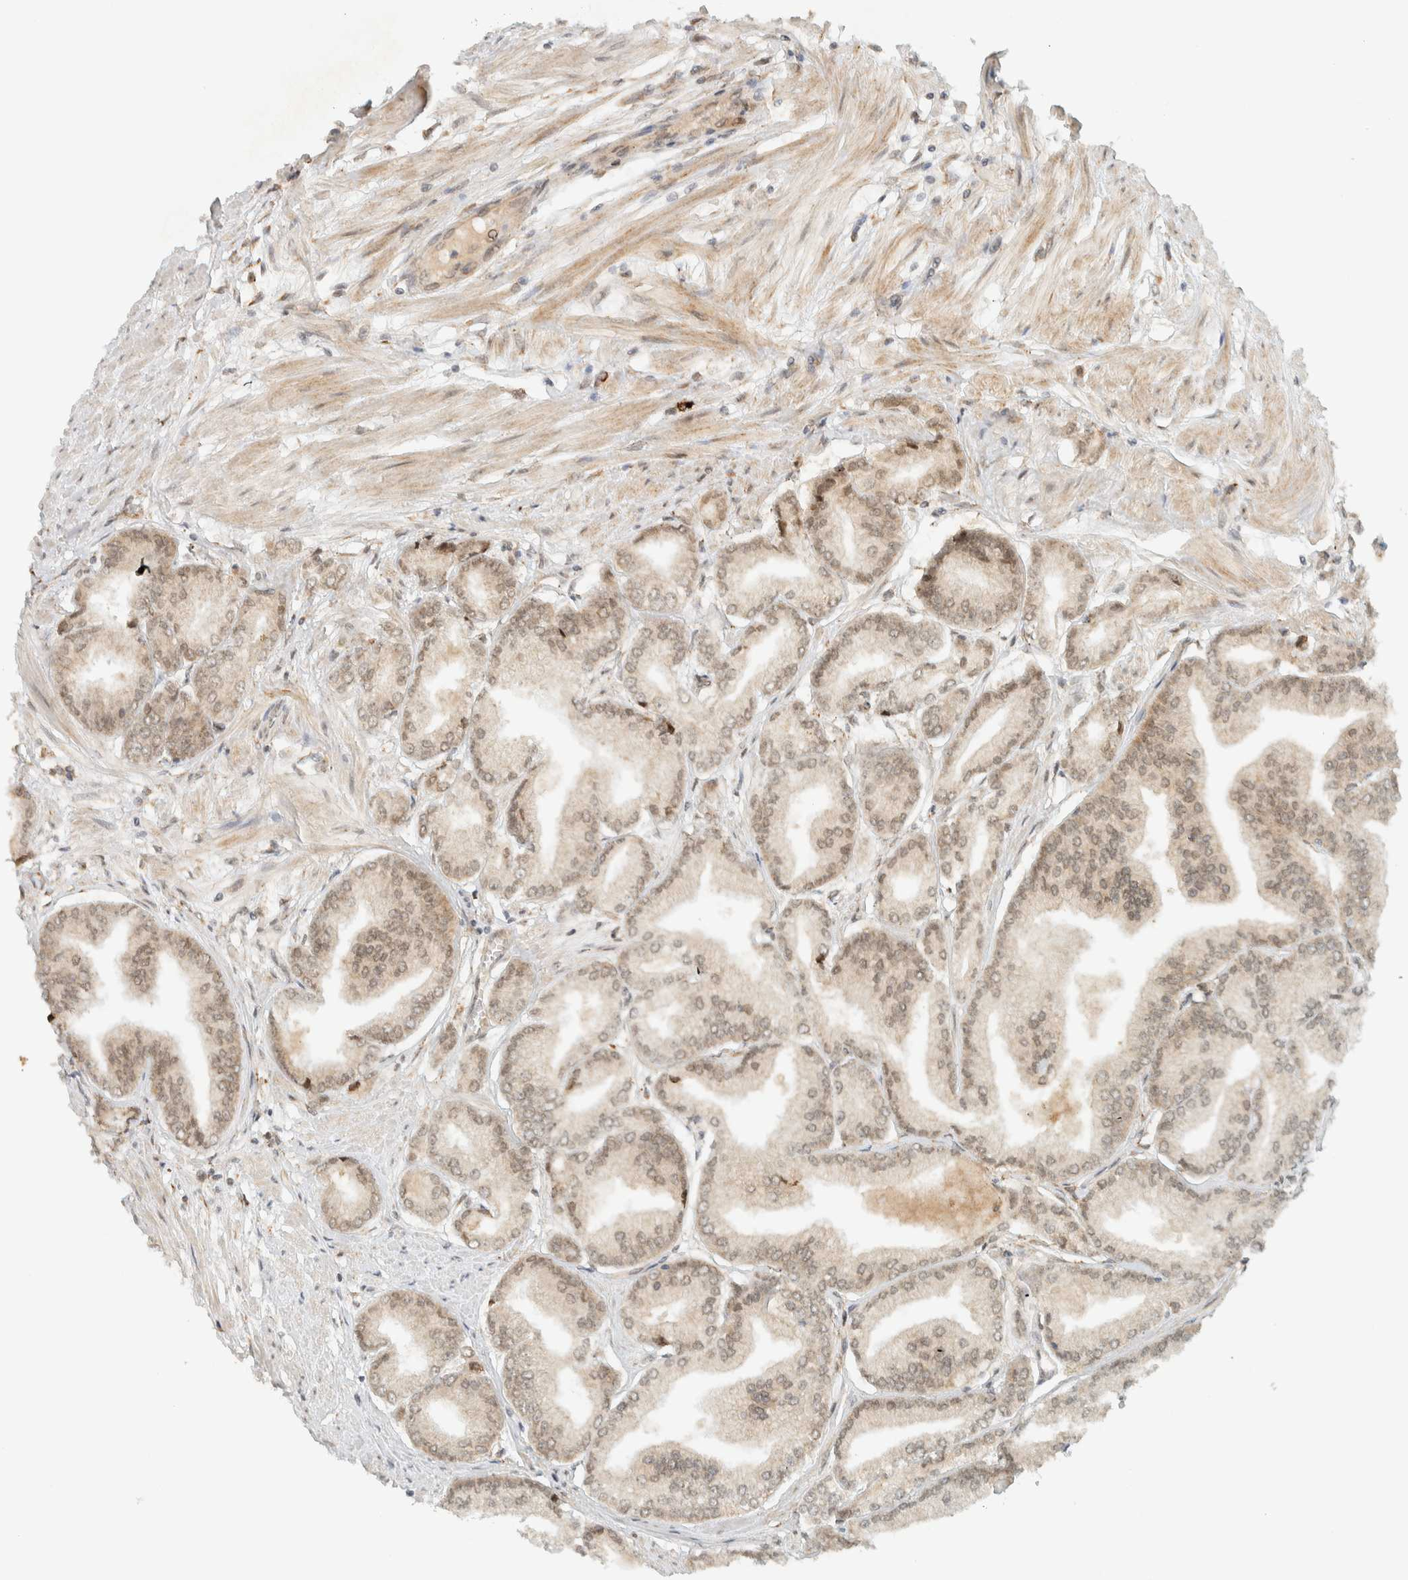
{"staining": {"intensity": "weak", "quantity": ">75%", "location": "nuclear"}, "tissue": "prostate cancer", "cell_type": "Tumor cells", "image_type": "cancer", "snomed": [{"axis": "morphology", "description": "Adenocarcinoma, Low grade"}, {"axis": "topography", "description": "Prostate"}], "caption": "This is an image of immunohistochemistry (IHC) staining of adenocarcinoma (low-grade) (prostate), which shows weak expression in the nuclear of tumor cells.", "gene": "ITPRID1", "patient": {"sex": "male", "age": 52}}